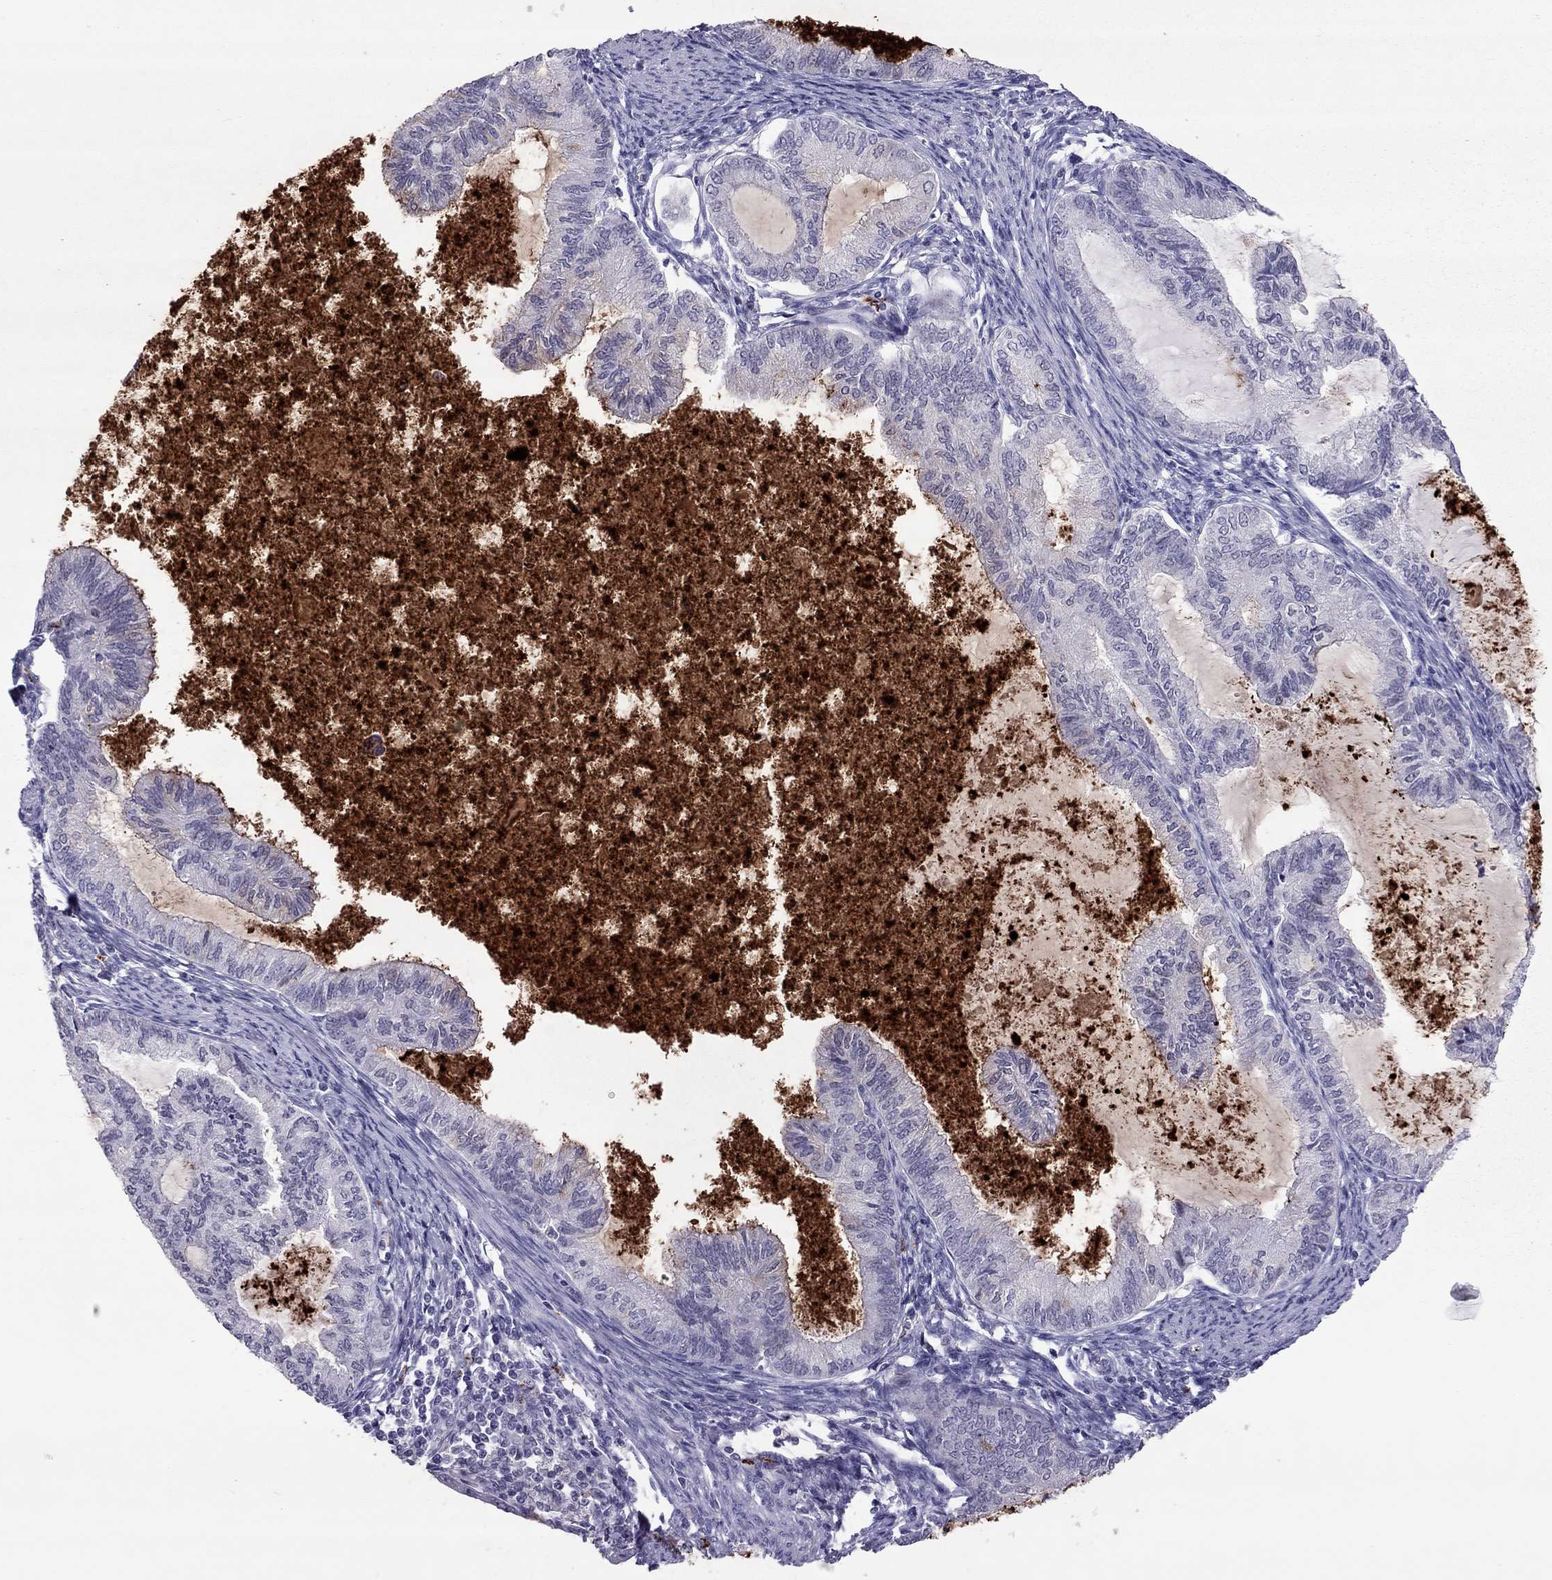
{"staining": {"intensity": "negative", "quantity": "none", "location": "none"}, "tissue": "endometrial cancer", "cell_type": "Tumor cells", "image_type": "cancer", "snomed": [{"axis": "morphology", "description": "Adenocarcinoma, NOS"}, {"axis": "topography", "description": "Endometrium"}], "caption": "There is no significant expression in tumor cells of endometrial cancer.", "gene": "CCL27", "patient": {"sex": "female", "age": 86}}